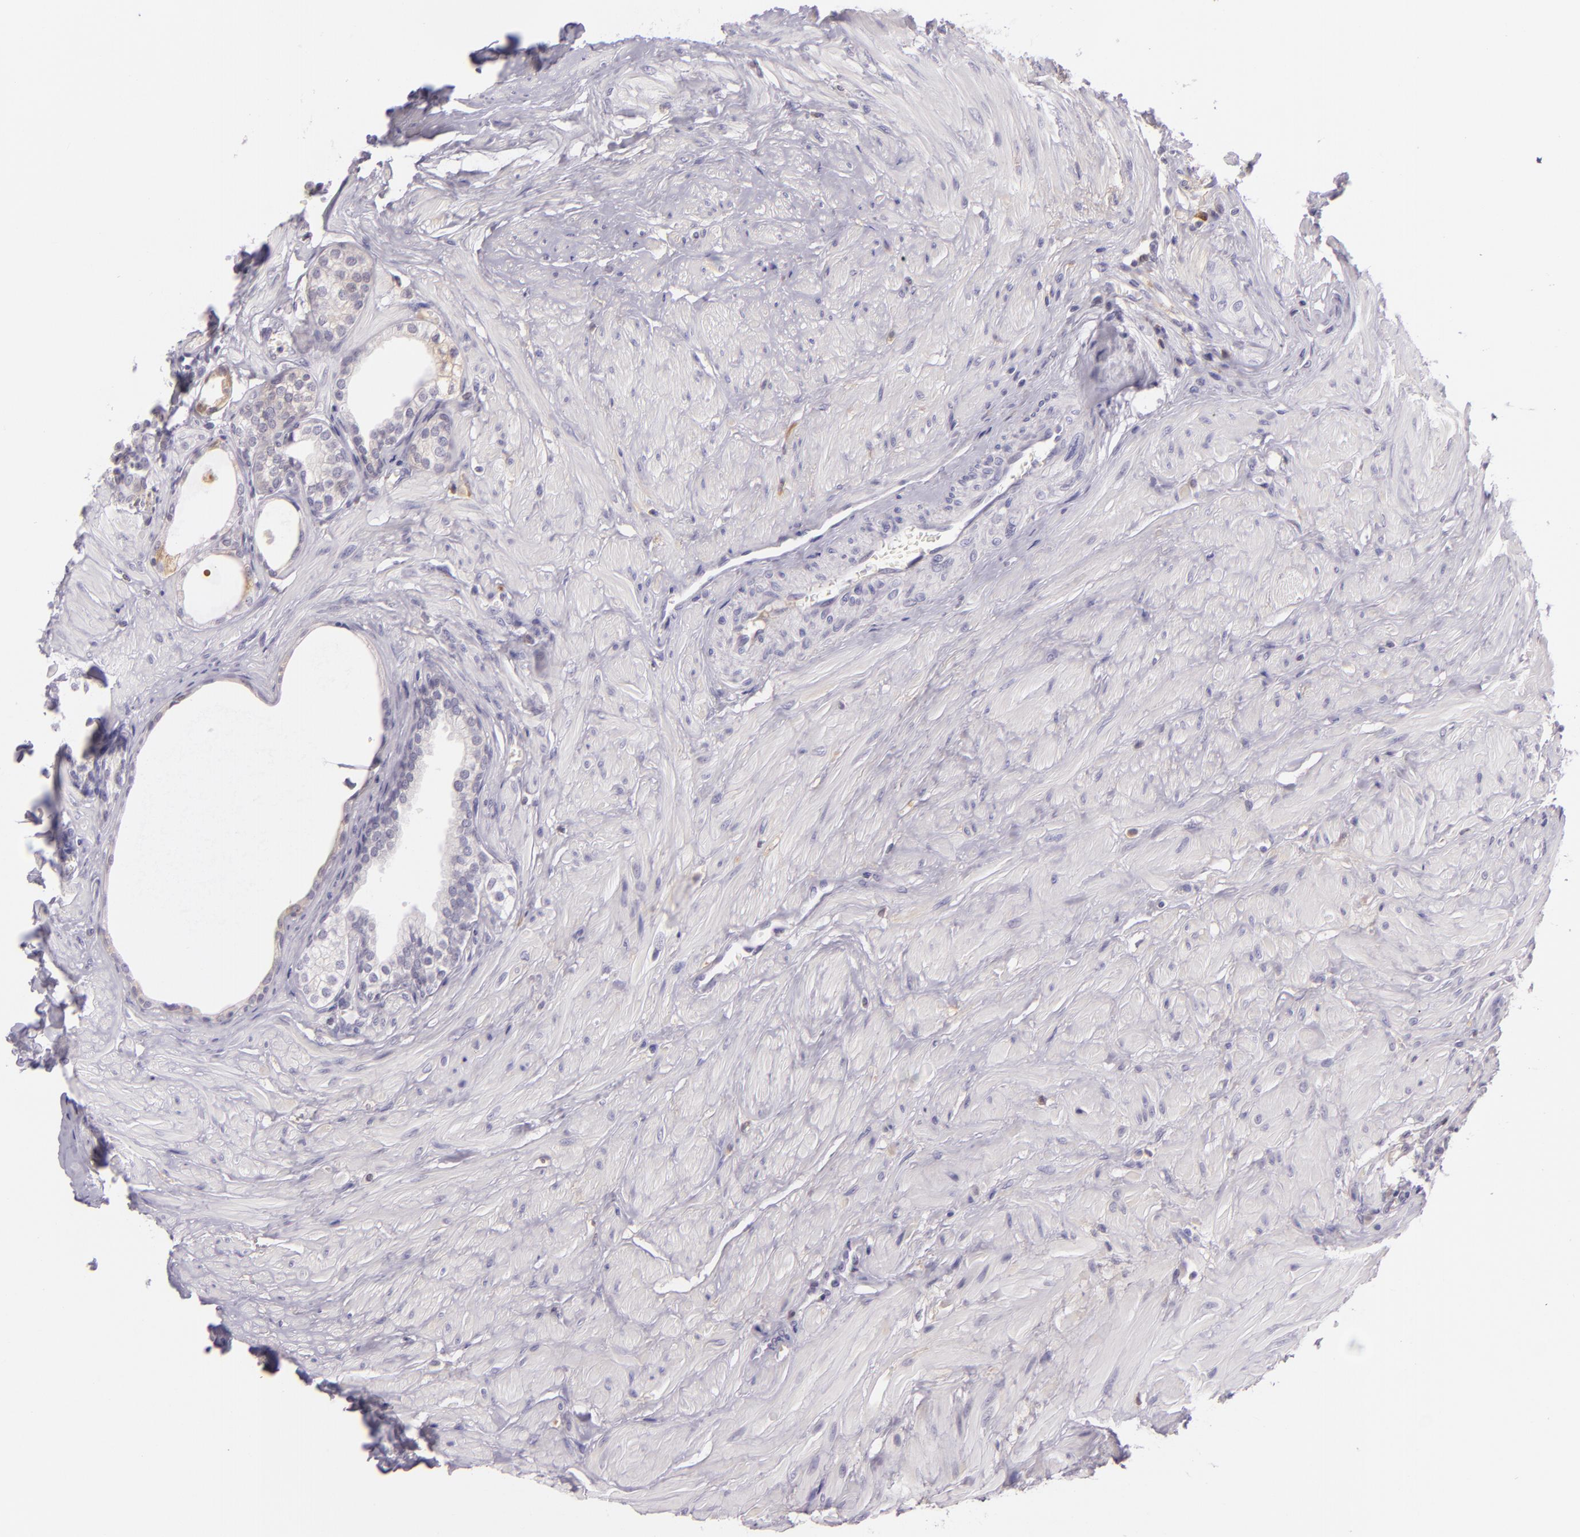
{"staining": {"intensity": "weak", "quantity": "<25%", "location": "cytoplasmic/membranous"}, "tissue": "prostate", "cell_type": "Glandular cells", "image_type": "normal", "snomed": [{"axis": "morphology", "description": "Normal tissue, NOS"}, {"axis": "topography", "description": "Prostate"}], "caption": "Immunohistochemistry histopathology image of normal prostate: human prostate stained with DAB shows no significant protein staining in glandular cells.", "gene": "CHEK2", "patient": {"sex": "male", "age": 64}}